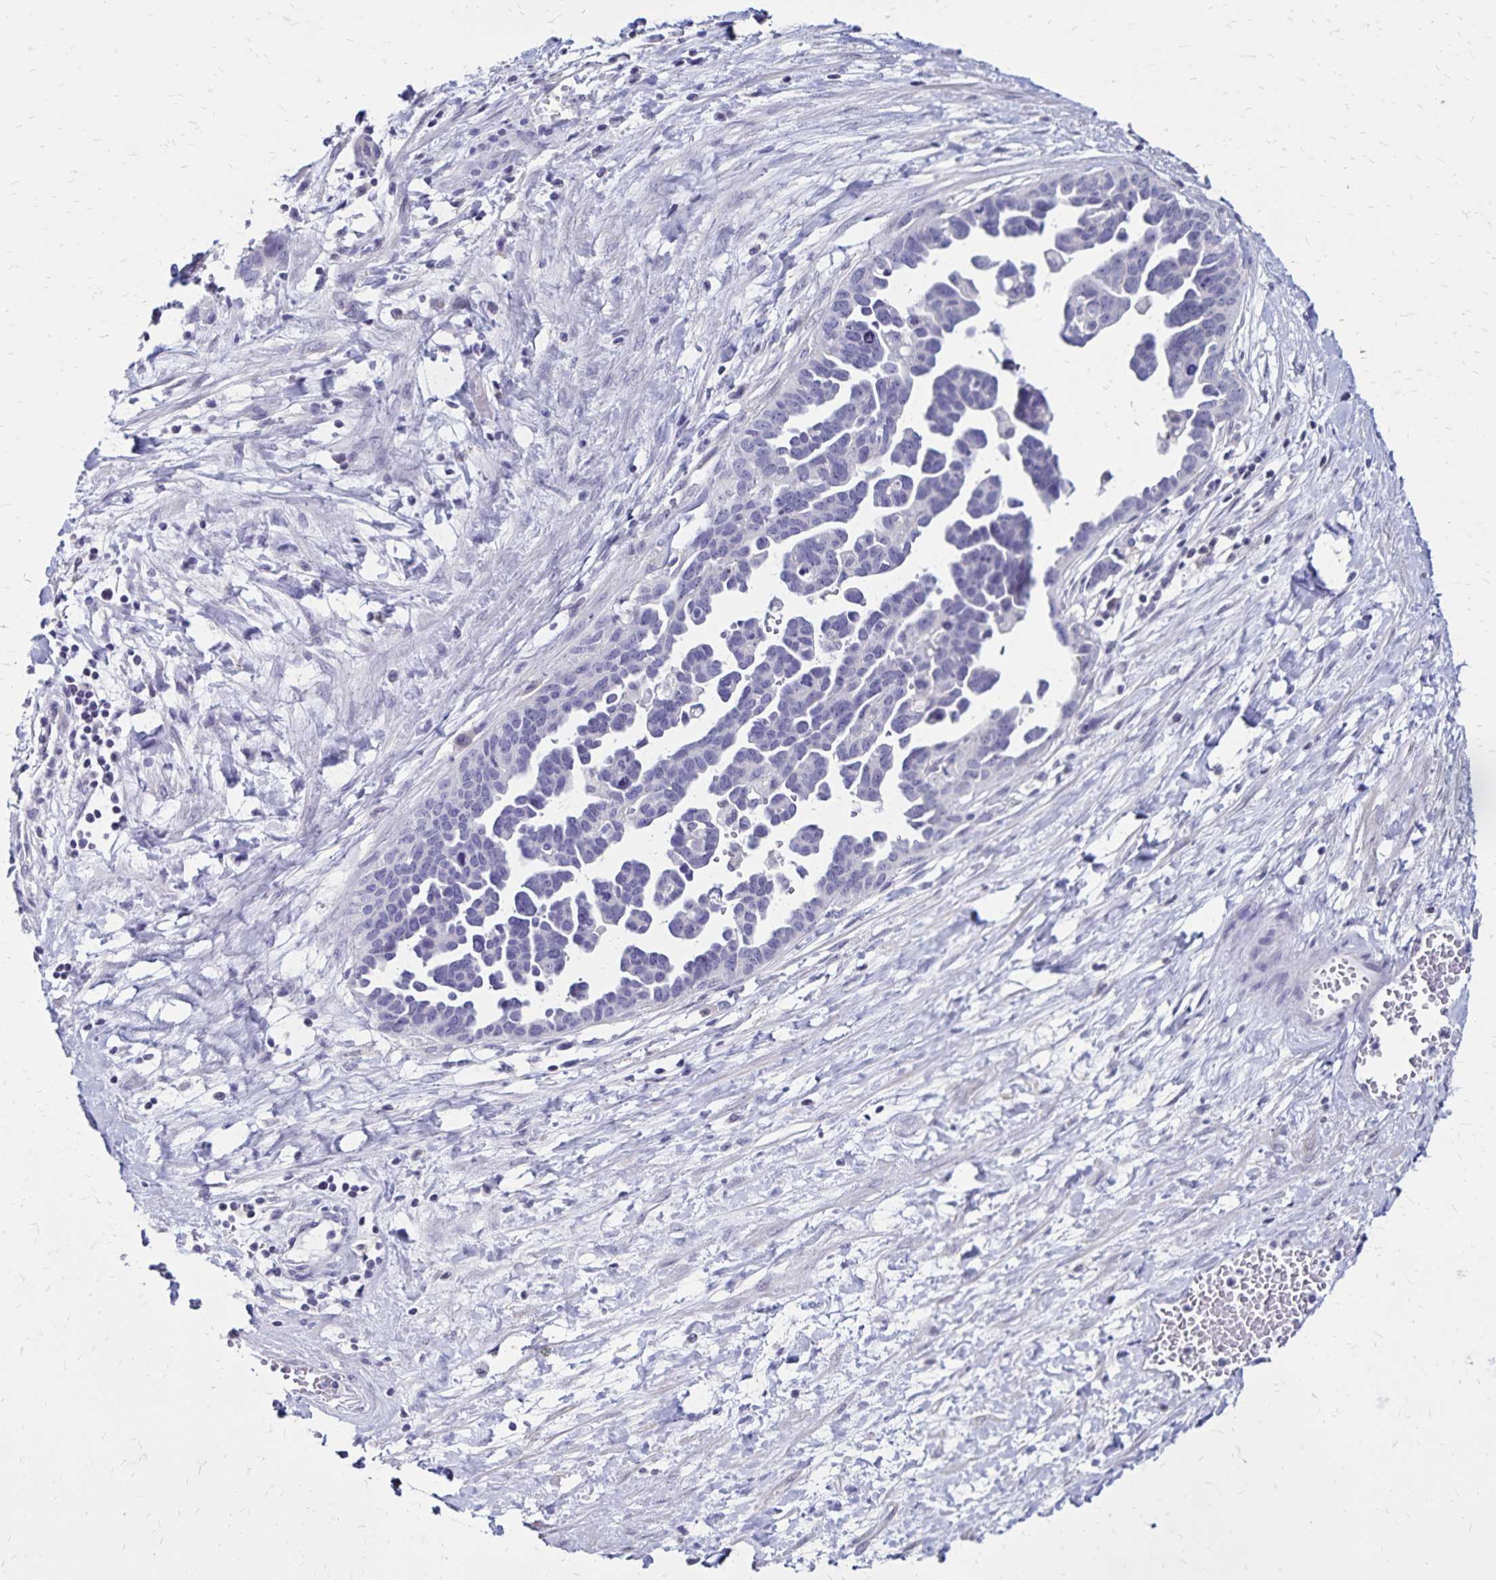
{"staining": {"intensity": "negative", "quantity": "none", "location": "none"}, "tissue": "ovarian cancer", "cell_type": "Tumor cells", "image_type": "cancer", "snomed": [{"axis": "morphology", "description": "Cystadenocarcinoma, serous, NOS"}, {"axis": "topography", "description": "Ovary"}], "caption": "The immunohistochemistry (IHC) image has no significant positivity in tumor cells of ovarian cancer (serous cystadenocarcinoma) tissue. The staining is performed using DAB (3,3'-diaminobenzidine) brown chromogen with nuclei counter-stained in using hematoxylin.", "gene": "SH3GL3", "patient": {"sex": "female", "age": 54}}